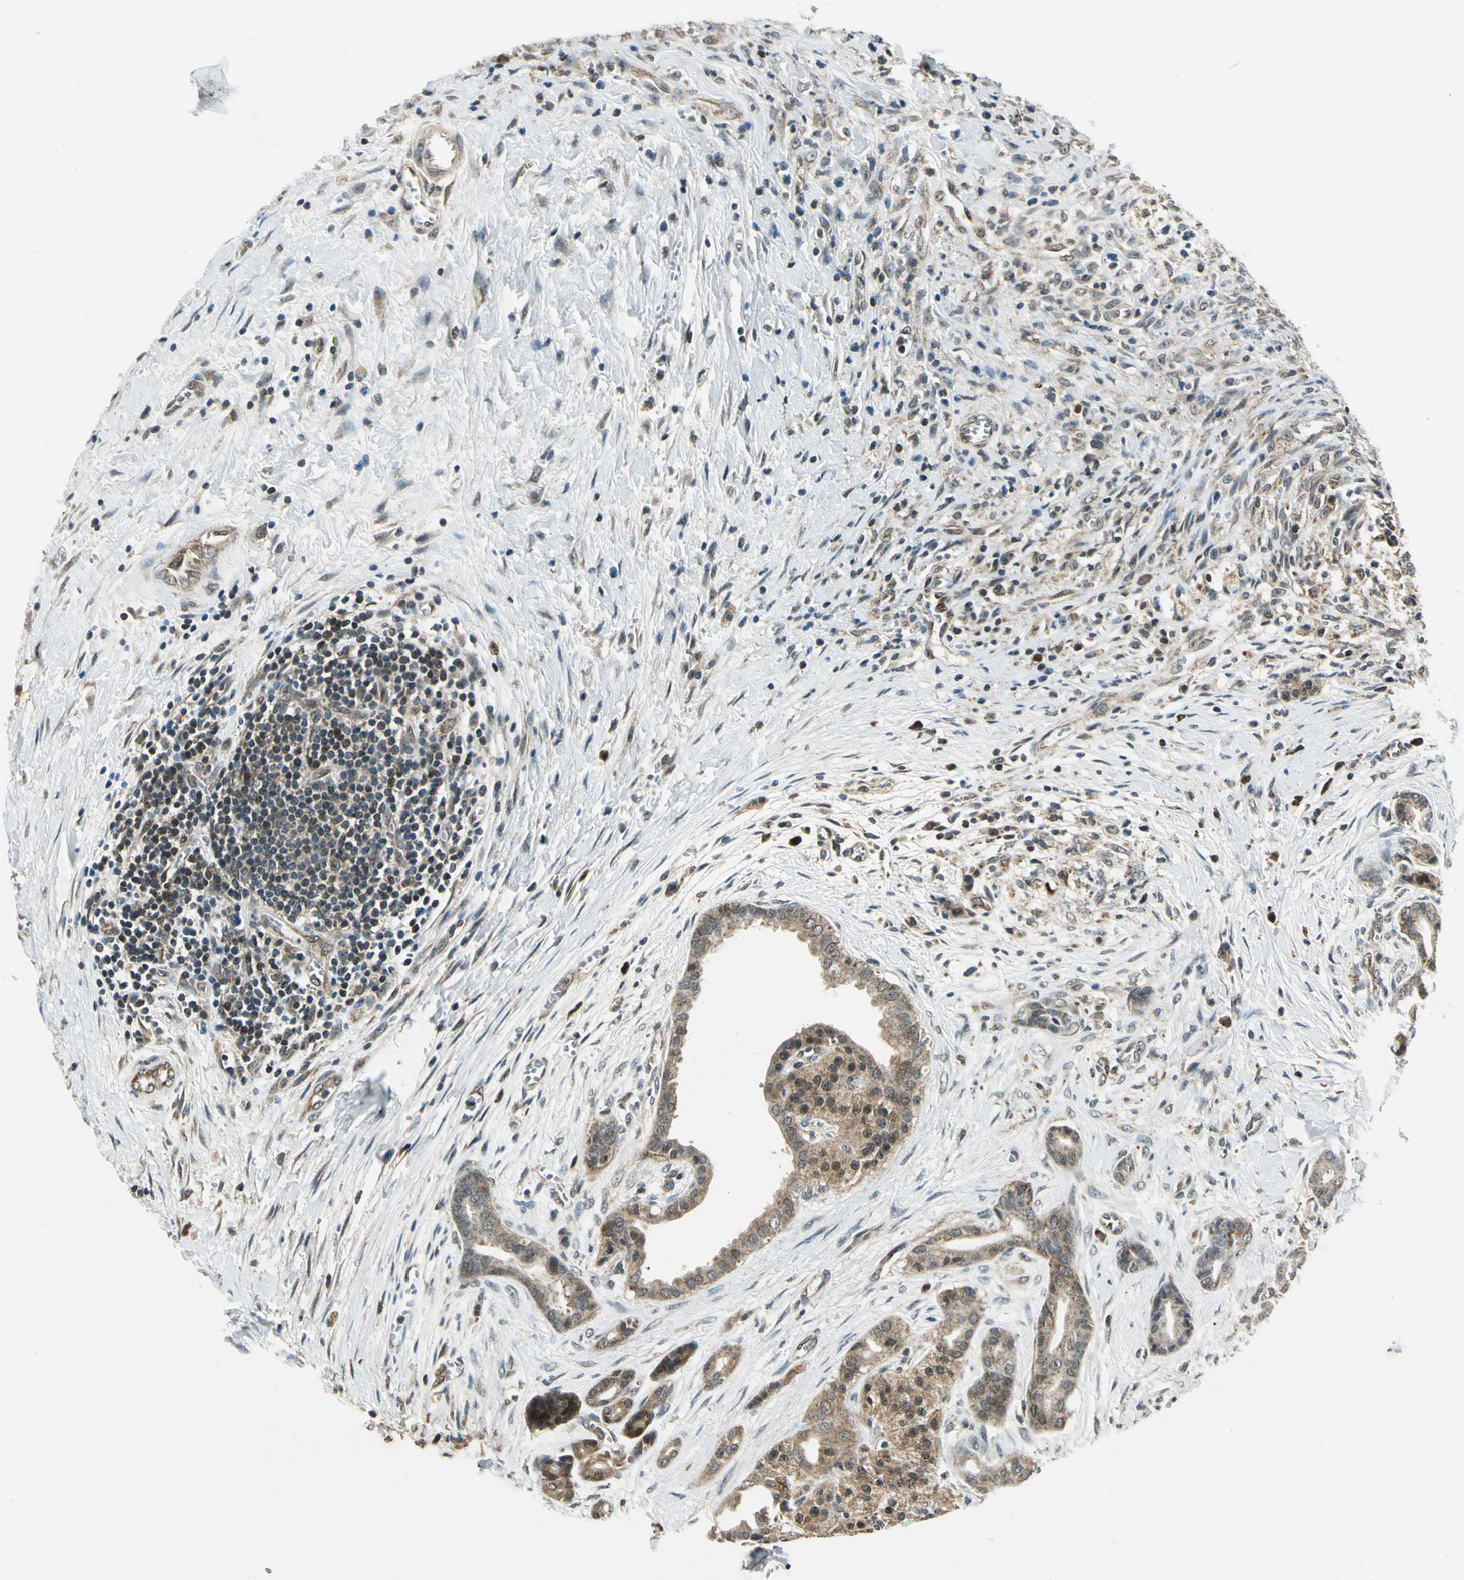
{"staining": {"intensity": "moderate", "quantity": ">75%", "location": "cytoplasmic/membranous,nuclear"}, "tissue": "pancreatic cancer", "cell_type": "Tumor cells", "image_type": "cancer", "snomed": [{"axis": "morphology", "description": "Adenocarcinoma, NOS"}, {"axis": "topography", "description": "Pancreas"}], "caption": "An immunohistochemistry micrograph of neoplastic tissue is shown. Protein staining in brown highlights moderate cytoplasmic/membranous and nuclear positivity in pancreatic cancer within tumor cells.", "gene": "NUDT2", "patient": {"sex": "male", "age": 59}}